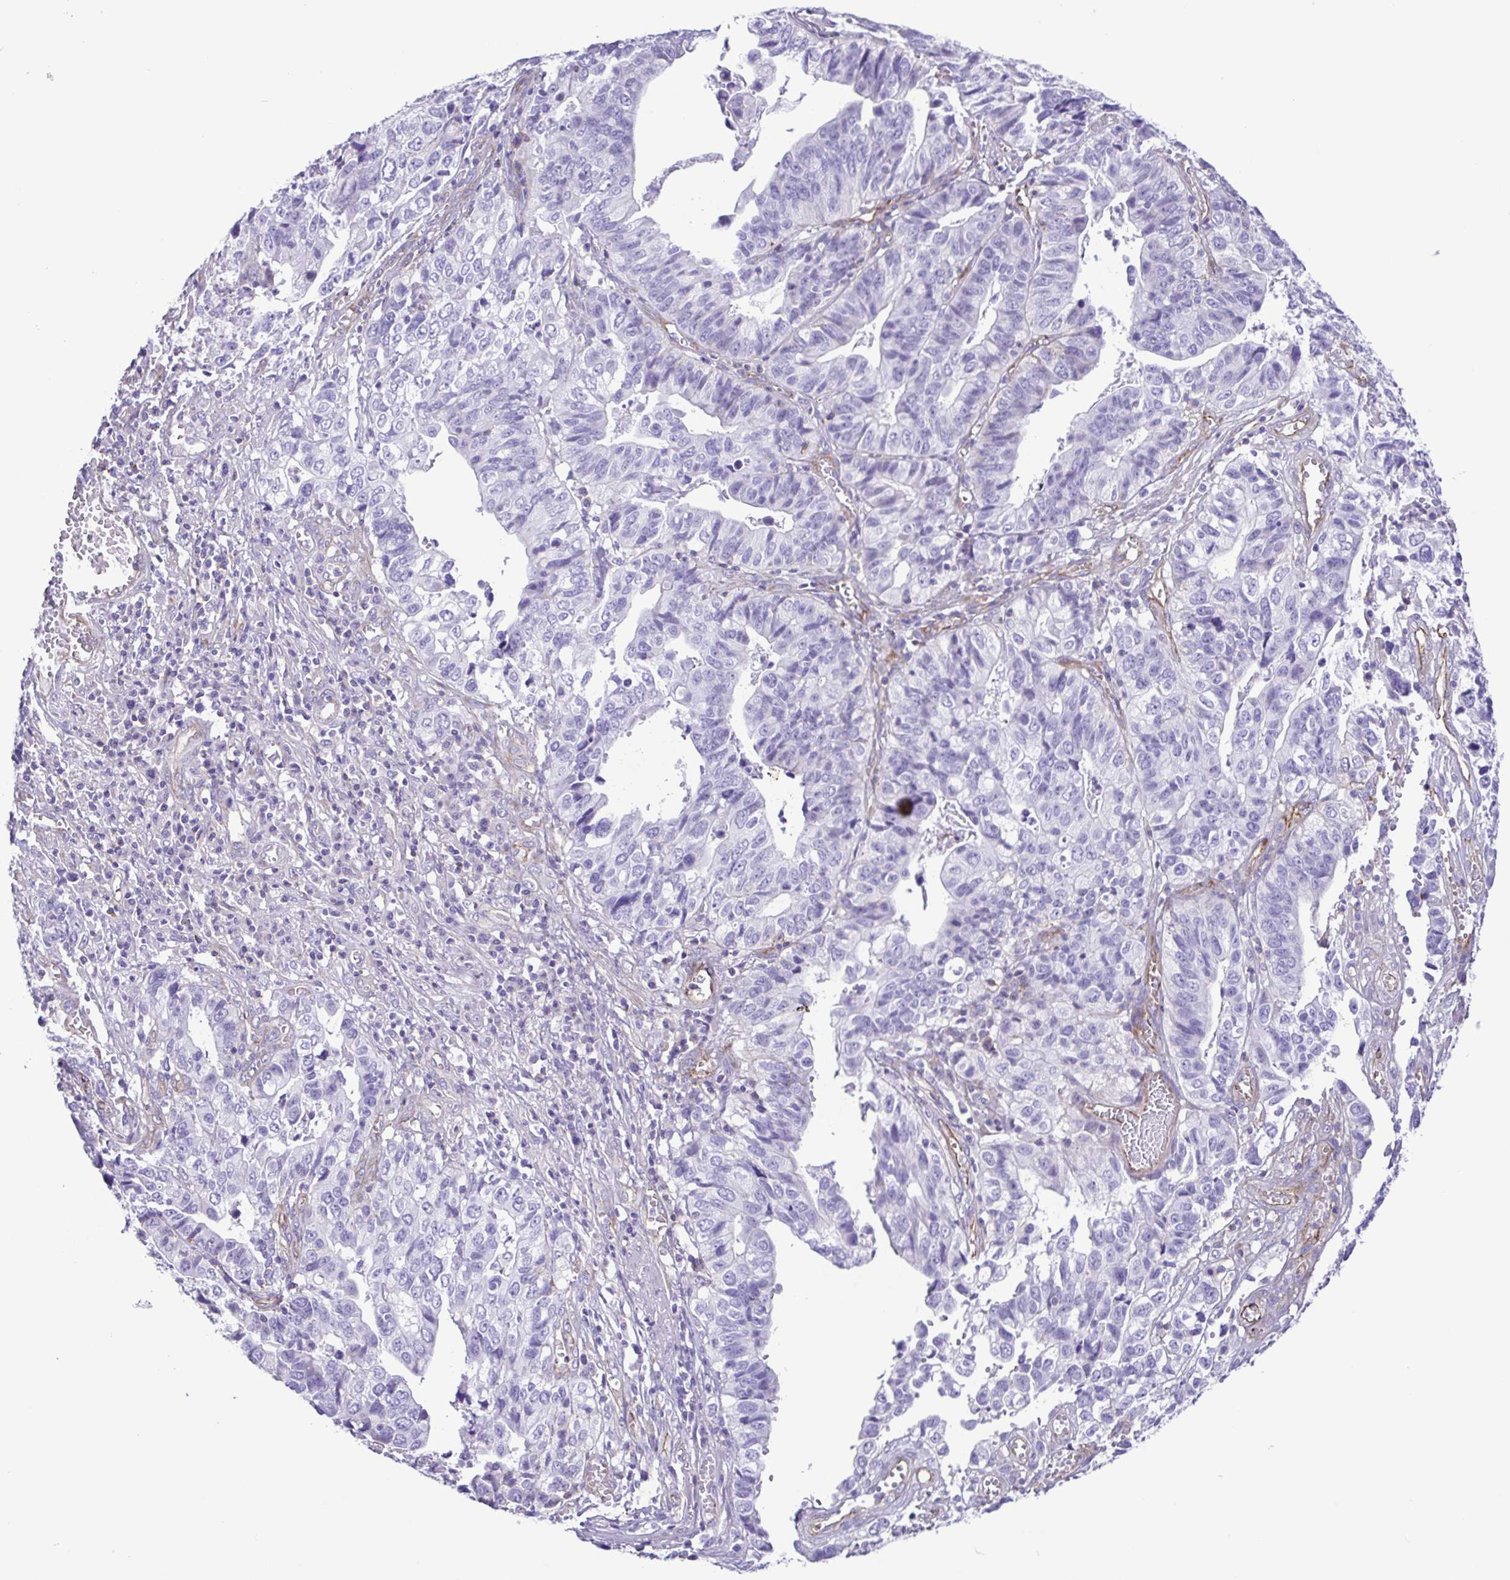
{"staining": {"intensity": "negative", "quantity": "none", "location": "none"}, "tissue": "stomach cancer", "cell_type": "Tumor cells", "image_type": "cancer", "snomed": [{"axis": "morphology", "description": "Adenocarcinoma, NOS"}, {"axis": "topography", "description": "Stomach, upper"}], "caption": "This is an immunohistochemistry photomicrograph of human stomach cancer (adenocarcinoma). There is no expression in tumor cells.", "gene": "FLT1", "patient": {"sex": "female", "age": 67}}